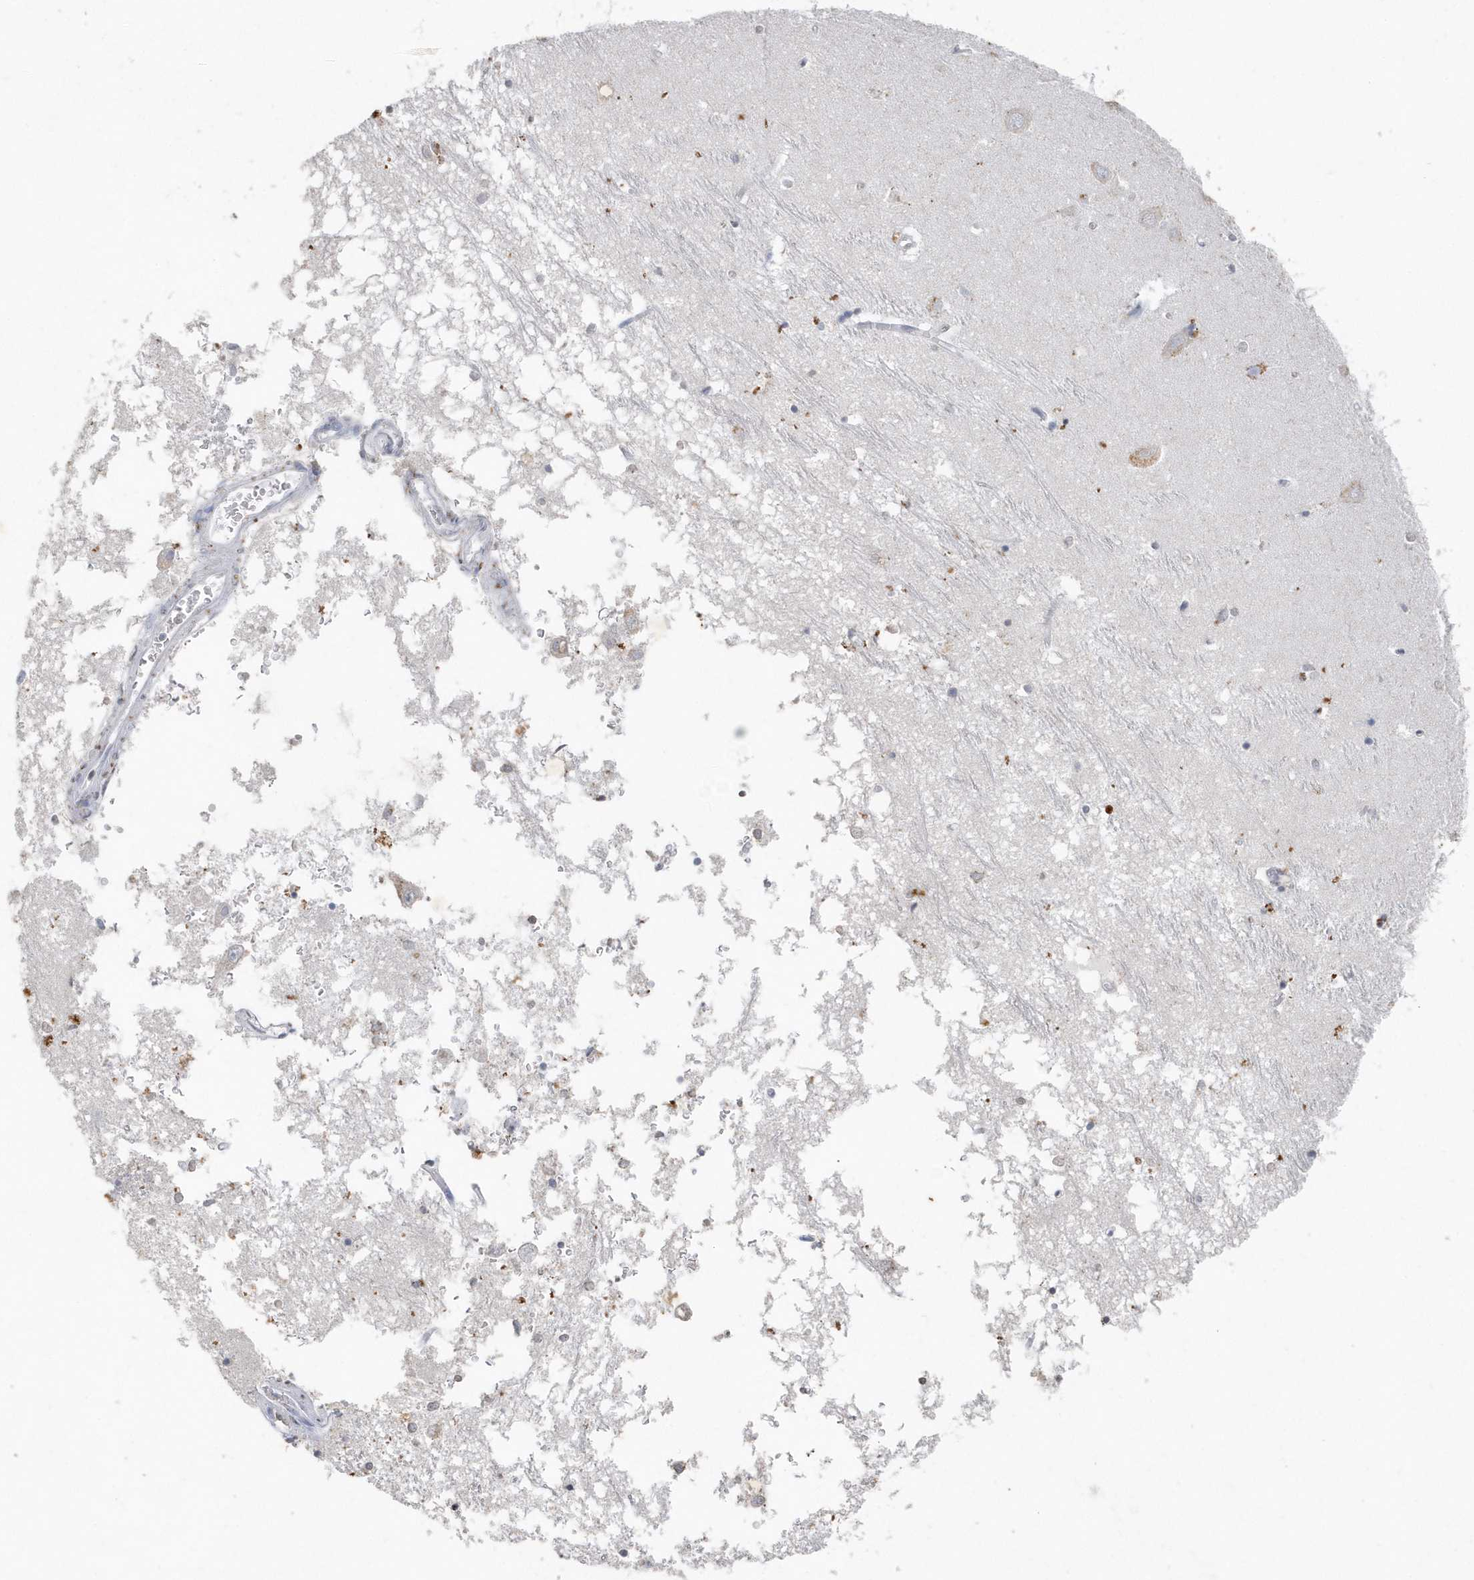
{"staining": {"intensity": "moderate", "quantity": "<25%", "location": "cytoplasmic/membranous"}, "tissue": "hippocampus", "cell_type": "Glial cells", "image_type": "normal", "snomed": [{"axis": "morphology", "description": "Normal tissue, NOS"}, {"axis": "topography", "description": "Hippocampus"}], "caption": "Immunohistochemical staining of benign human hippocampus reveals <25% levels of moderate cytoplasmic/membranous protein expression in about <25% of glial cells.", "gene": "PDCD1", "patient": {"sex": "male", "age": 70}}